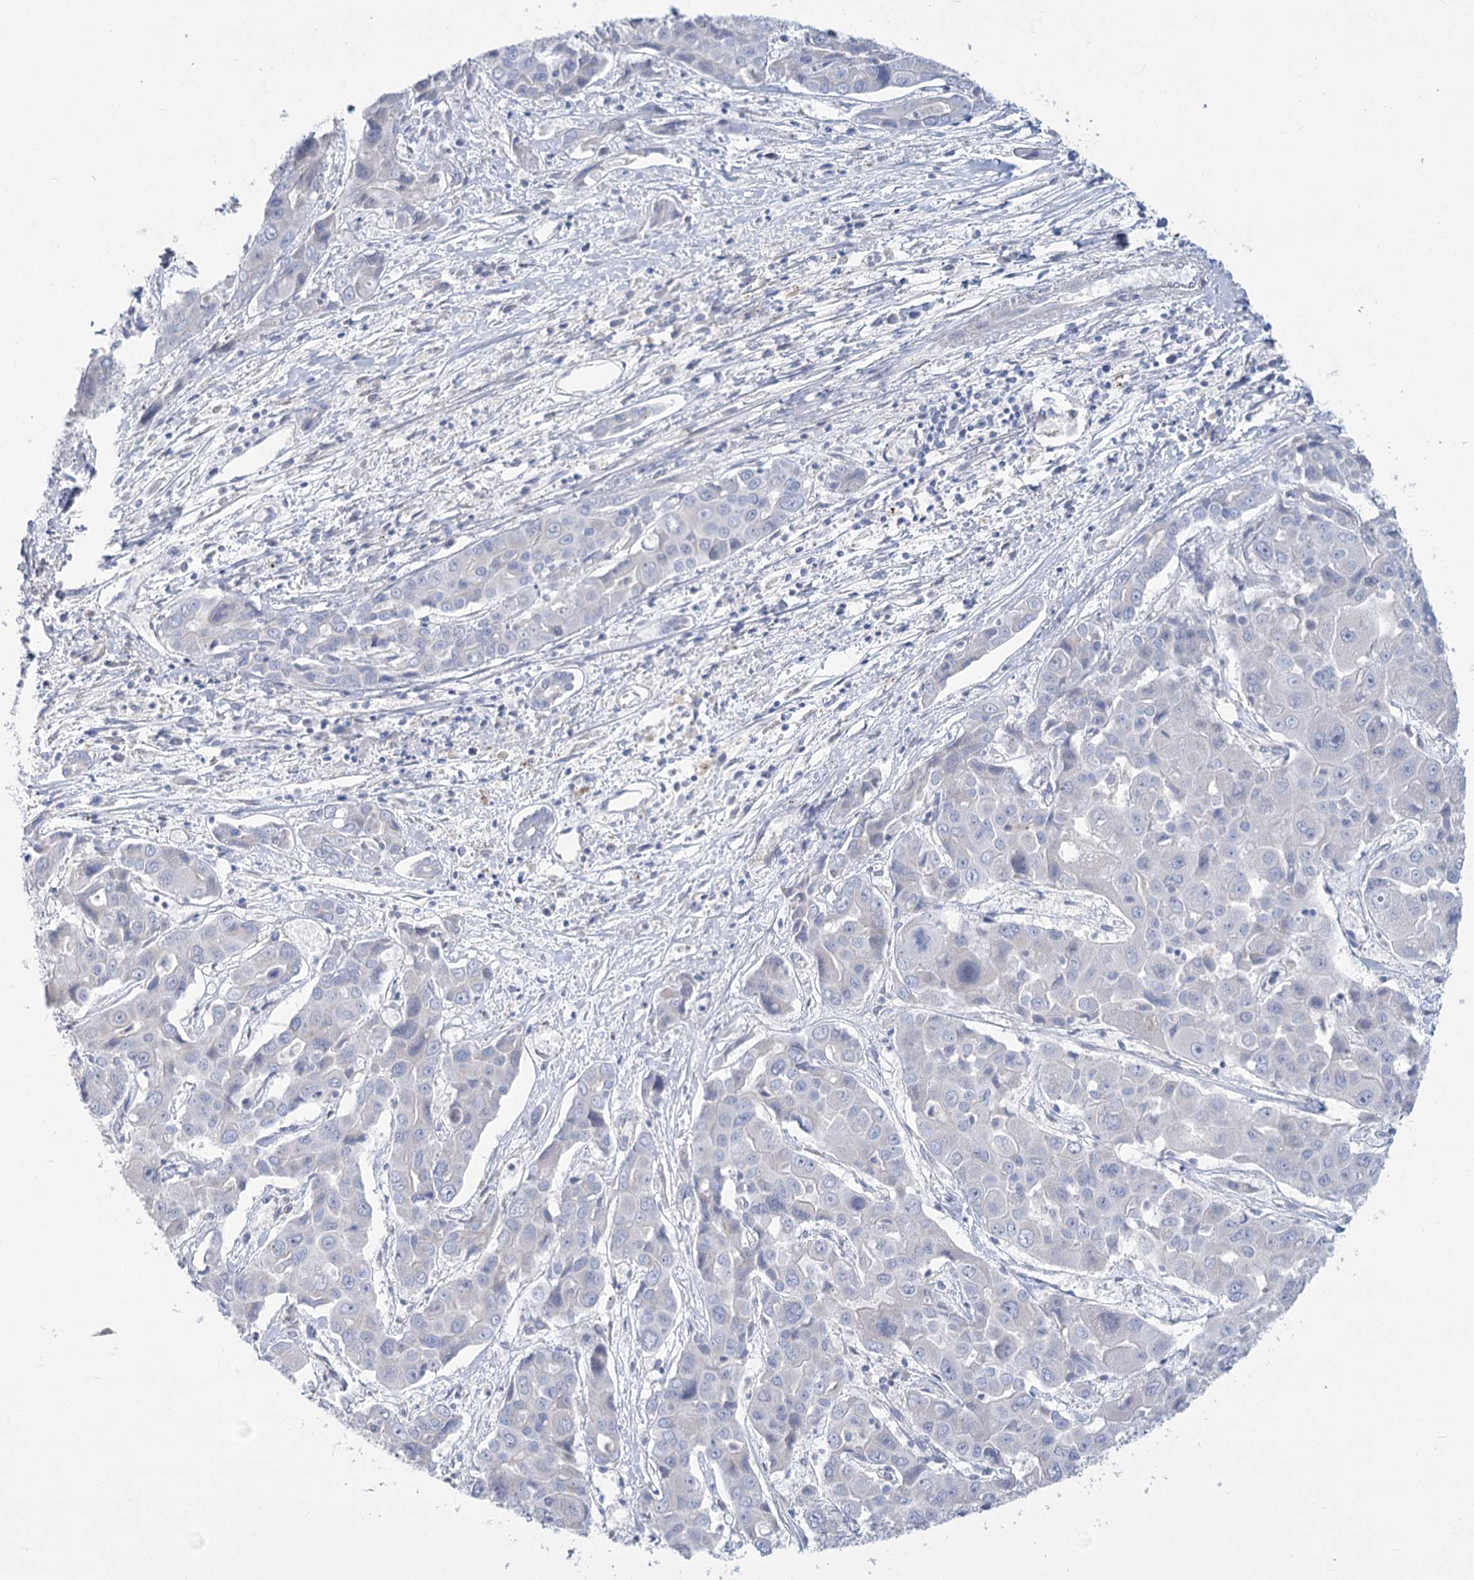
{"staining": {"intensity": "negative", "quantity": "none", "location": "none"}, "tissue": "liver cancer", "cell_type": "Tumor cells", "image_type": "cancer", "snomed": [{"axis": "morphology", "description": "Cholangiocarcinoma"}, {"axis": "topography", "description": "Liver"}], "caption": "High magnification brightfield microscopy of cholangiocarcinoma (liver) stained with DAB (brown) and counterstained with hematoxylin (blue): tumor cells show no significant staining.", "gene": "SLC9A3", "patient": {"sex": "male", "age": 67}}